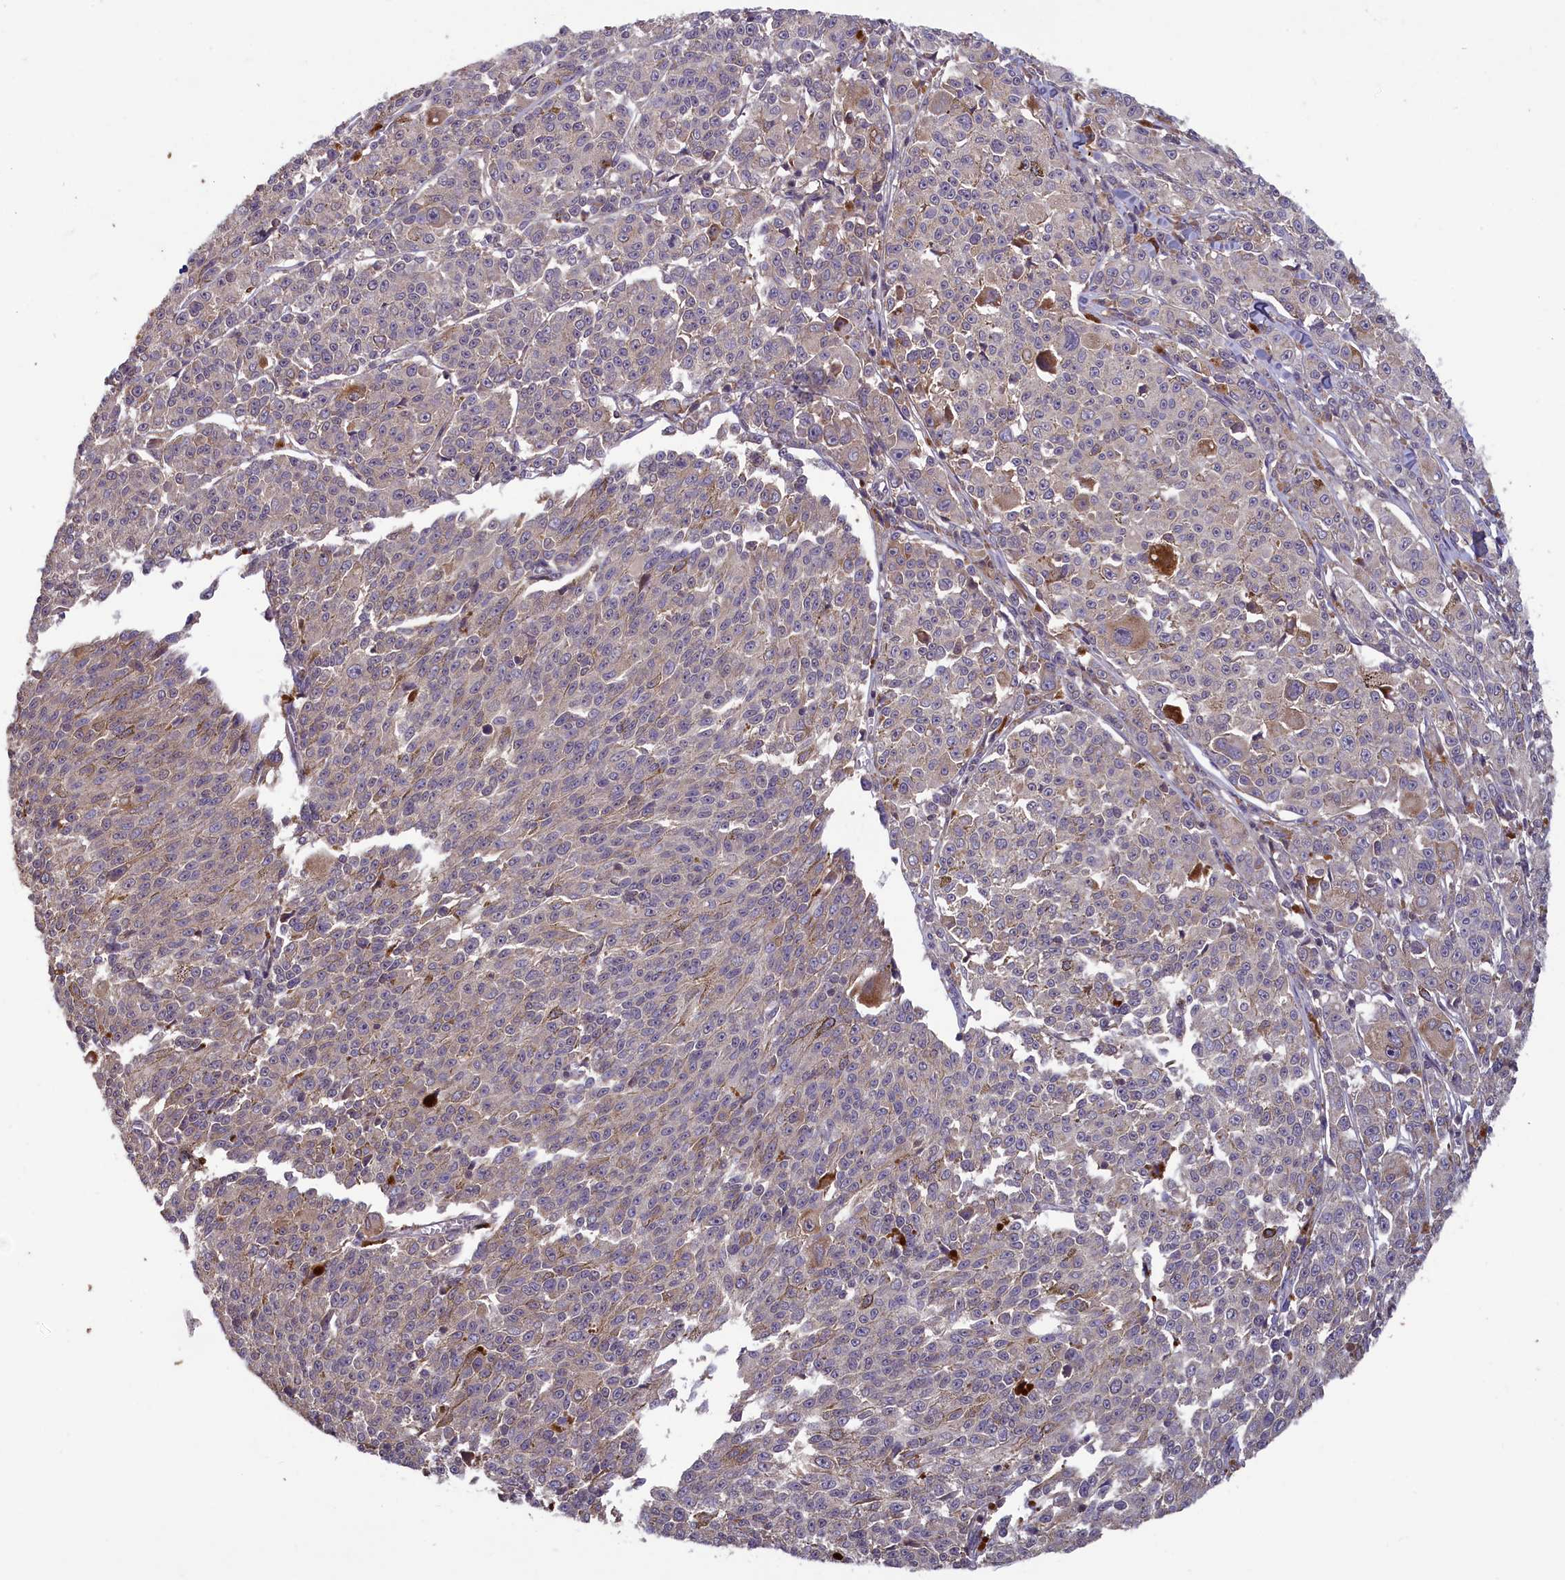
{"staining": {"intensity": "weak", "quantity": "25%-75%", "location": "cytoplasmic/membranous"}, "tissue": "melanoma", "cell_type": "Tumor cells", "image_type": "cancer", "snomed": [{"axis": "morphology", "description": "Malignant melanoma, NOS"}, {"axis": "topography", "description": "Skin"}], "caption": "Melanoma was stained to show a protein in brown. There is low levels of weak cytoplasmic/membranous staining in about 25%-75% of tumor cells. (Stains: DAB (3,3'-diaminobenzidine) in brown, nuclei in blue, Microscopy: brightfield microscopy at high magnification).", "gene": "NUDT6", "patient": {"sex": "female", "age": 52}}